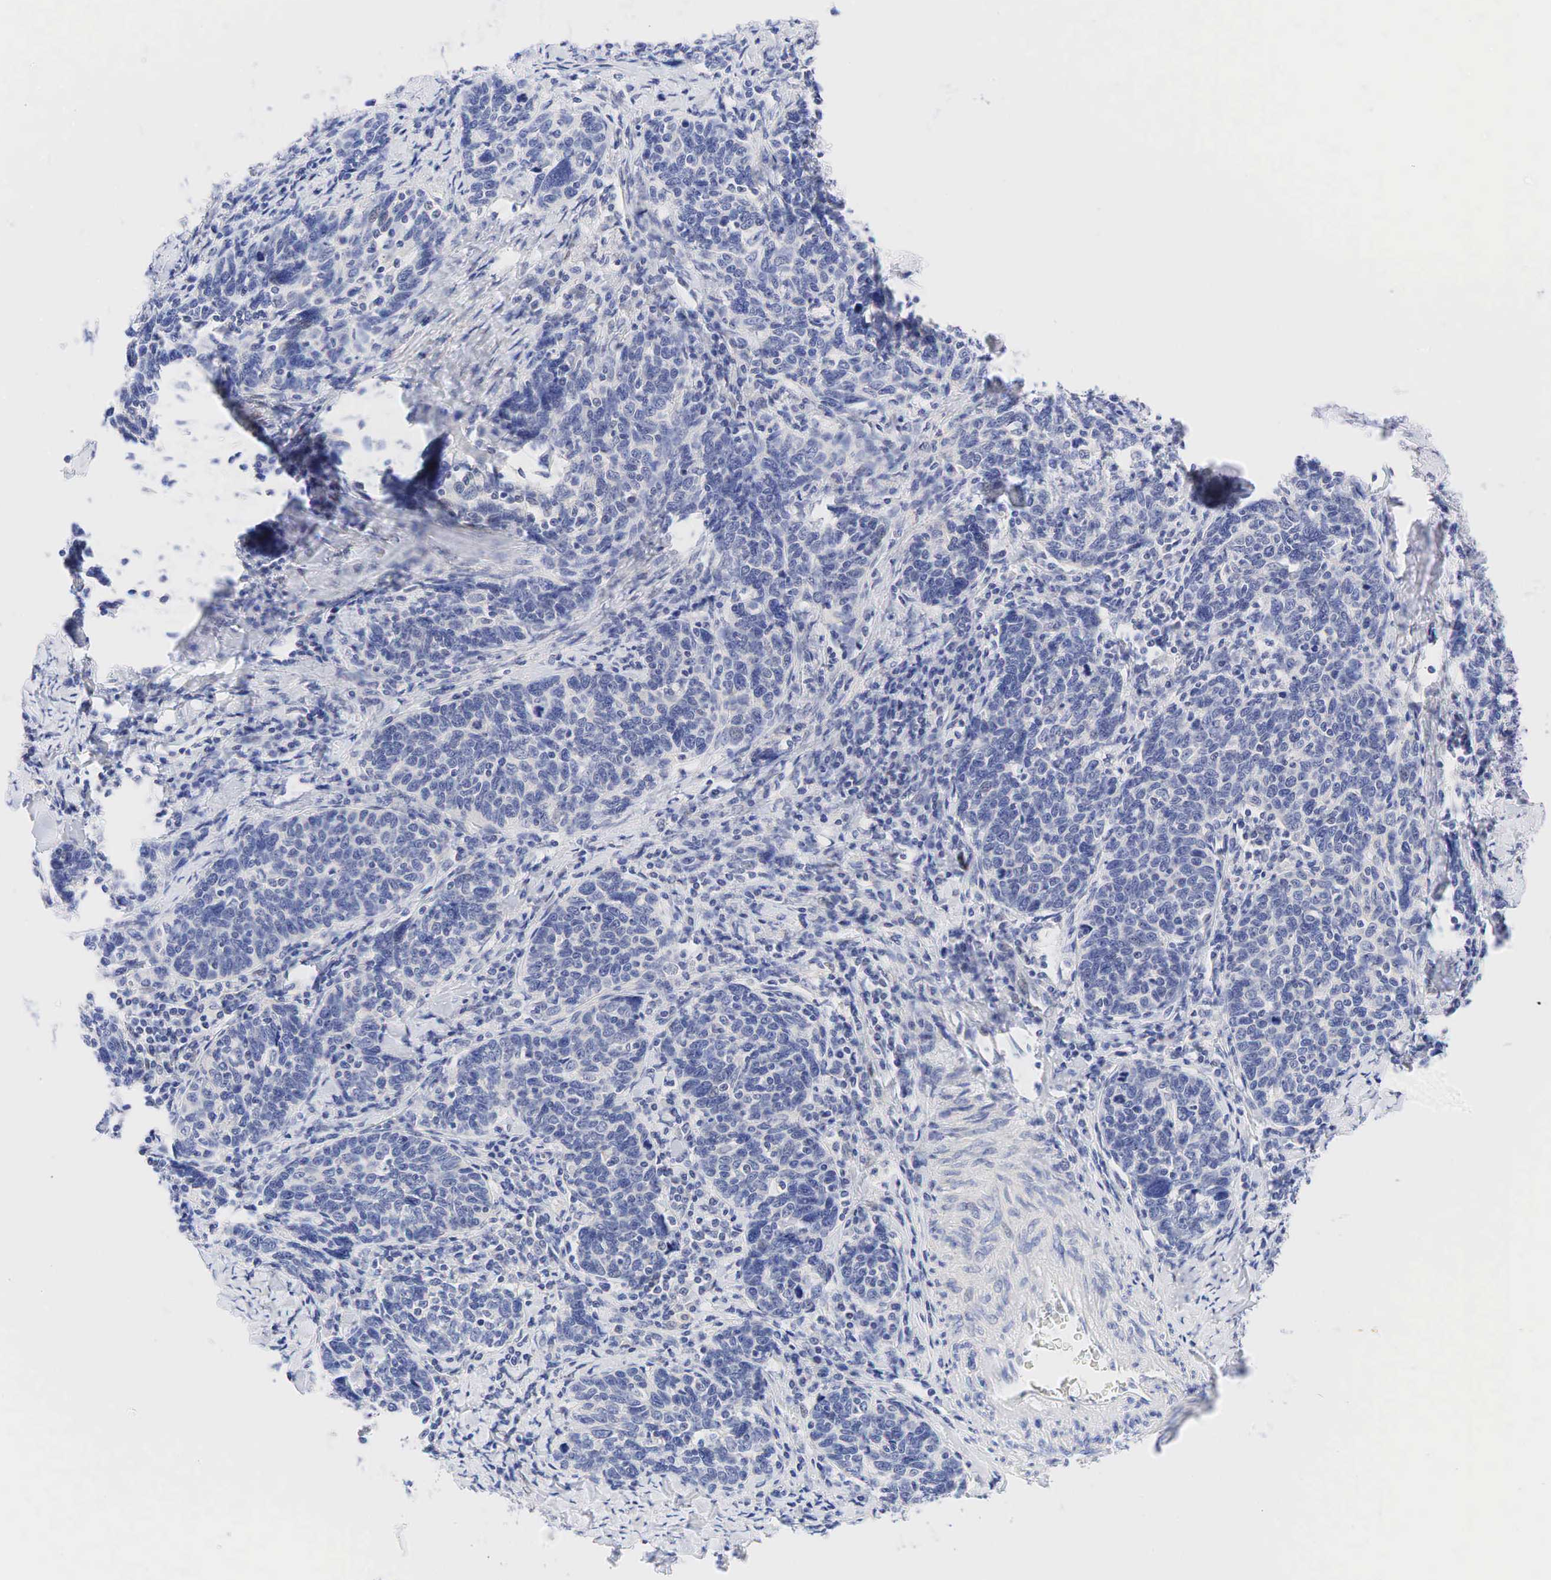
{"staining": {"intensity": "negative", "quantity": "none", "location": "none"}, "tissue": "cervical cancer", "cell_type": "Tumor cells", "image_type": "cancer", "snomed": [{"axis": "morphology", "description": "Squamous cell carcinoma, NOS"}, {"axis": "topography", "description": "Cervix"}], "caption": "Immunohistochemistry of human cervical squamous cell carcinoma displays no expression in tumor cells.", "gene": "AR", "patient": {"sex": "female", "age": 41}}